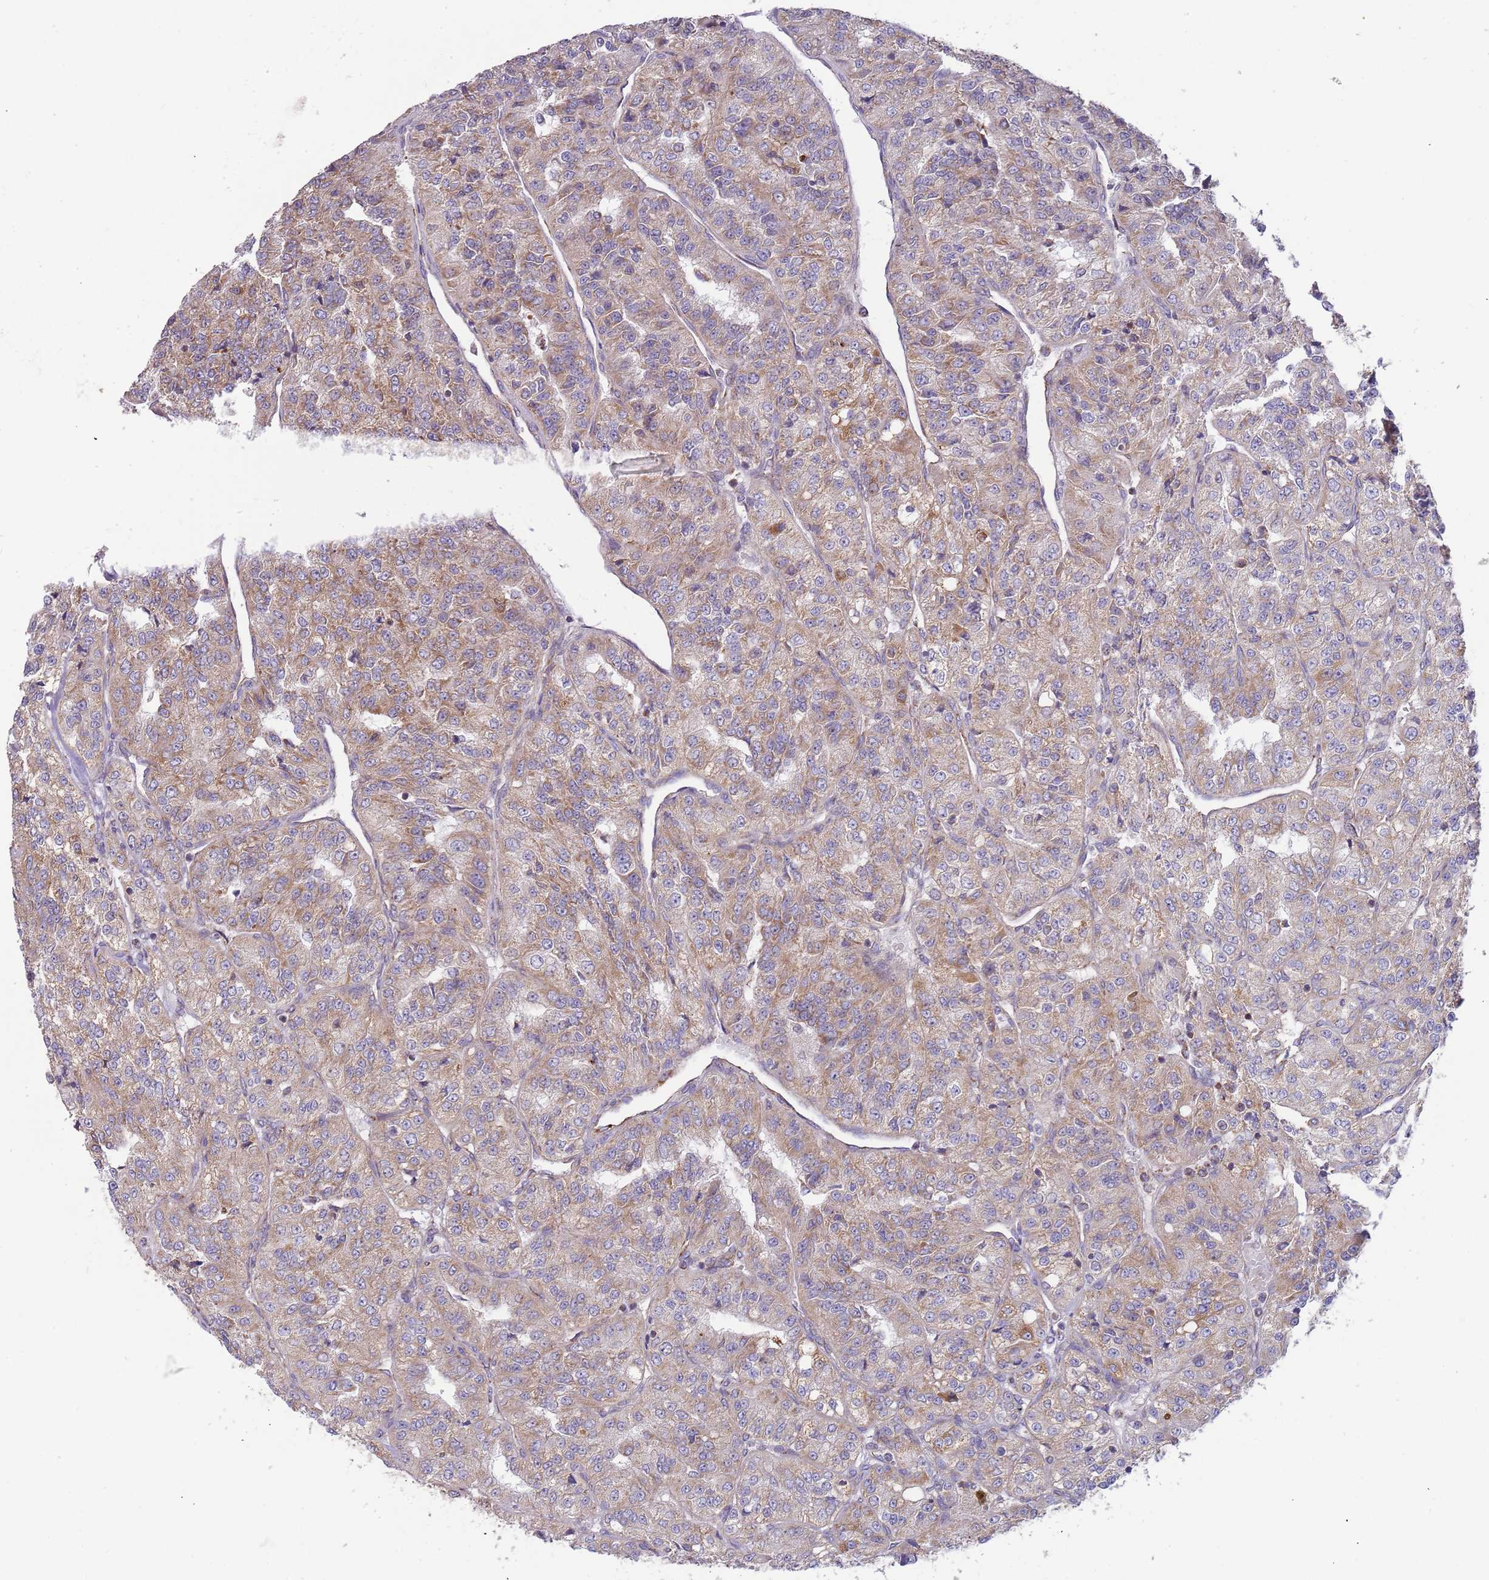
{"staining": {"intensity": "weak", "quantity": ">75%", "location": "cytoplasmic/membranous"}, "tissue": "renal cancer", "cell_type": "Tumor cells", "image_type": "cancer", "snomed": [{"axis": "morphology", "description": "Adenocarcinoma, NOS"}, {"axis": "topography", "description": "Kidney"}], "caption": "Immunohistochemistry (IHC) (DAB (3,3'-diaminobenzidine)) staining of human renal cancer (adenocarcinoma) reveals weak cytoplasmic/membranous protein staining in about >75% of tumor cells.", "gene": "VPS16", "patient": {"sex": "female", "age": 63}}